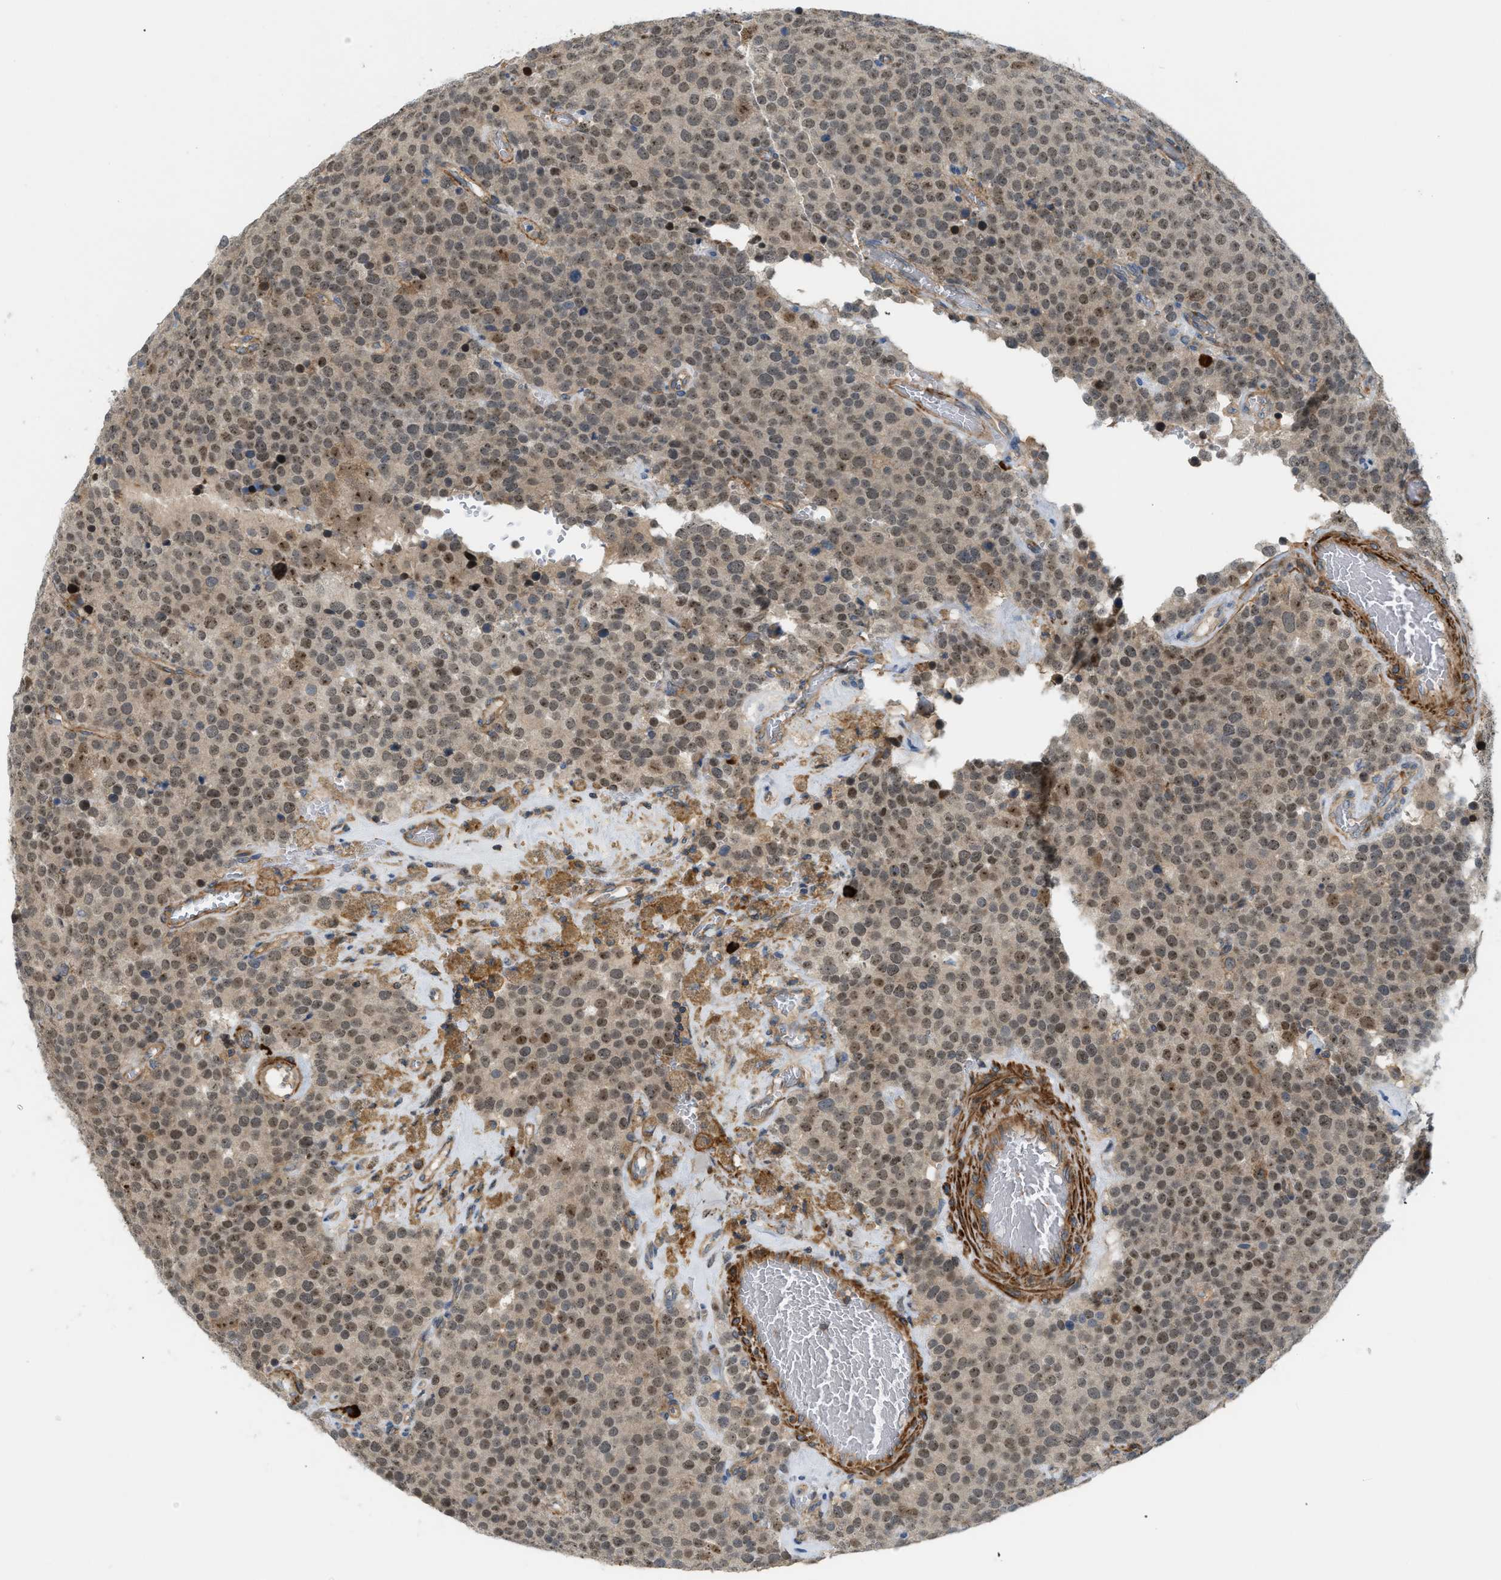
{"staining": {"intensity": "moderate", "quantity": ">75%", "location": "cytoplasmic/membranous,nuclear"}, "tissue": "testis cancer", "cell_type": "Tumor cells", "image_type": "cancer", "snomed": [{"axis": "morphology", "description": "Normal tissue, NOS"}, {"axis": "morphology", "description": "Seminoma, NOS"}, {"axis": "topography", "description": "Testis"}], "caption": "Human testis seminoma stained with a protein marker shows moderate staining in tumor cells.", "gene": "BTN3A2", "patient": {"sex": "male", "age": 71}}